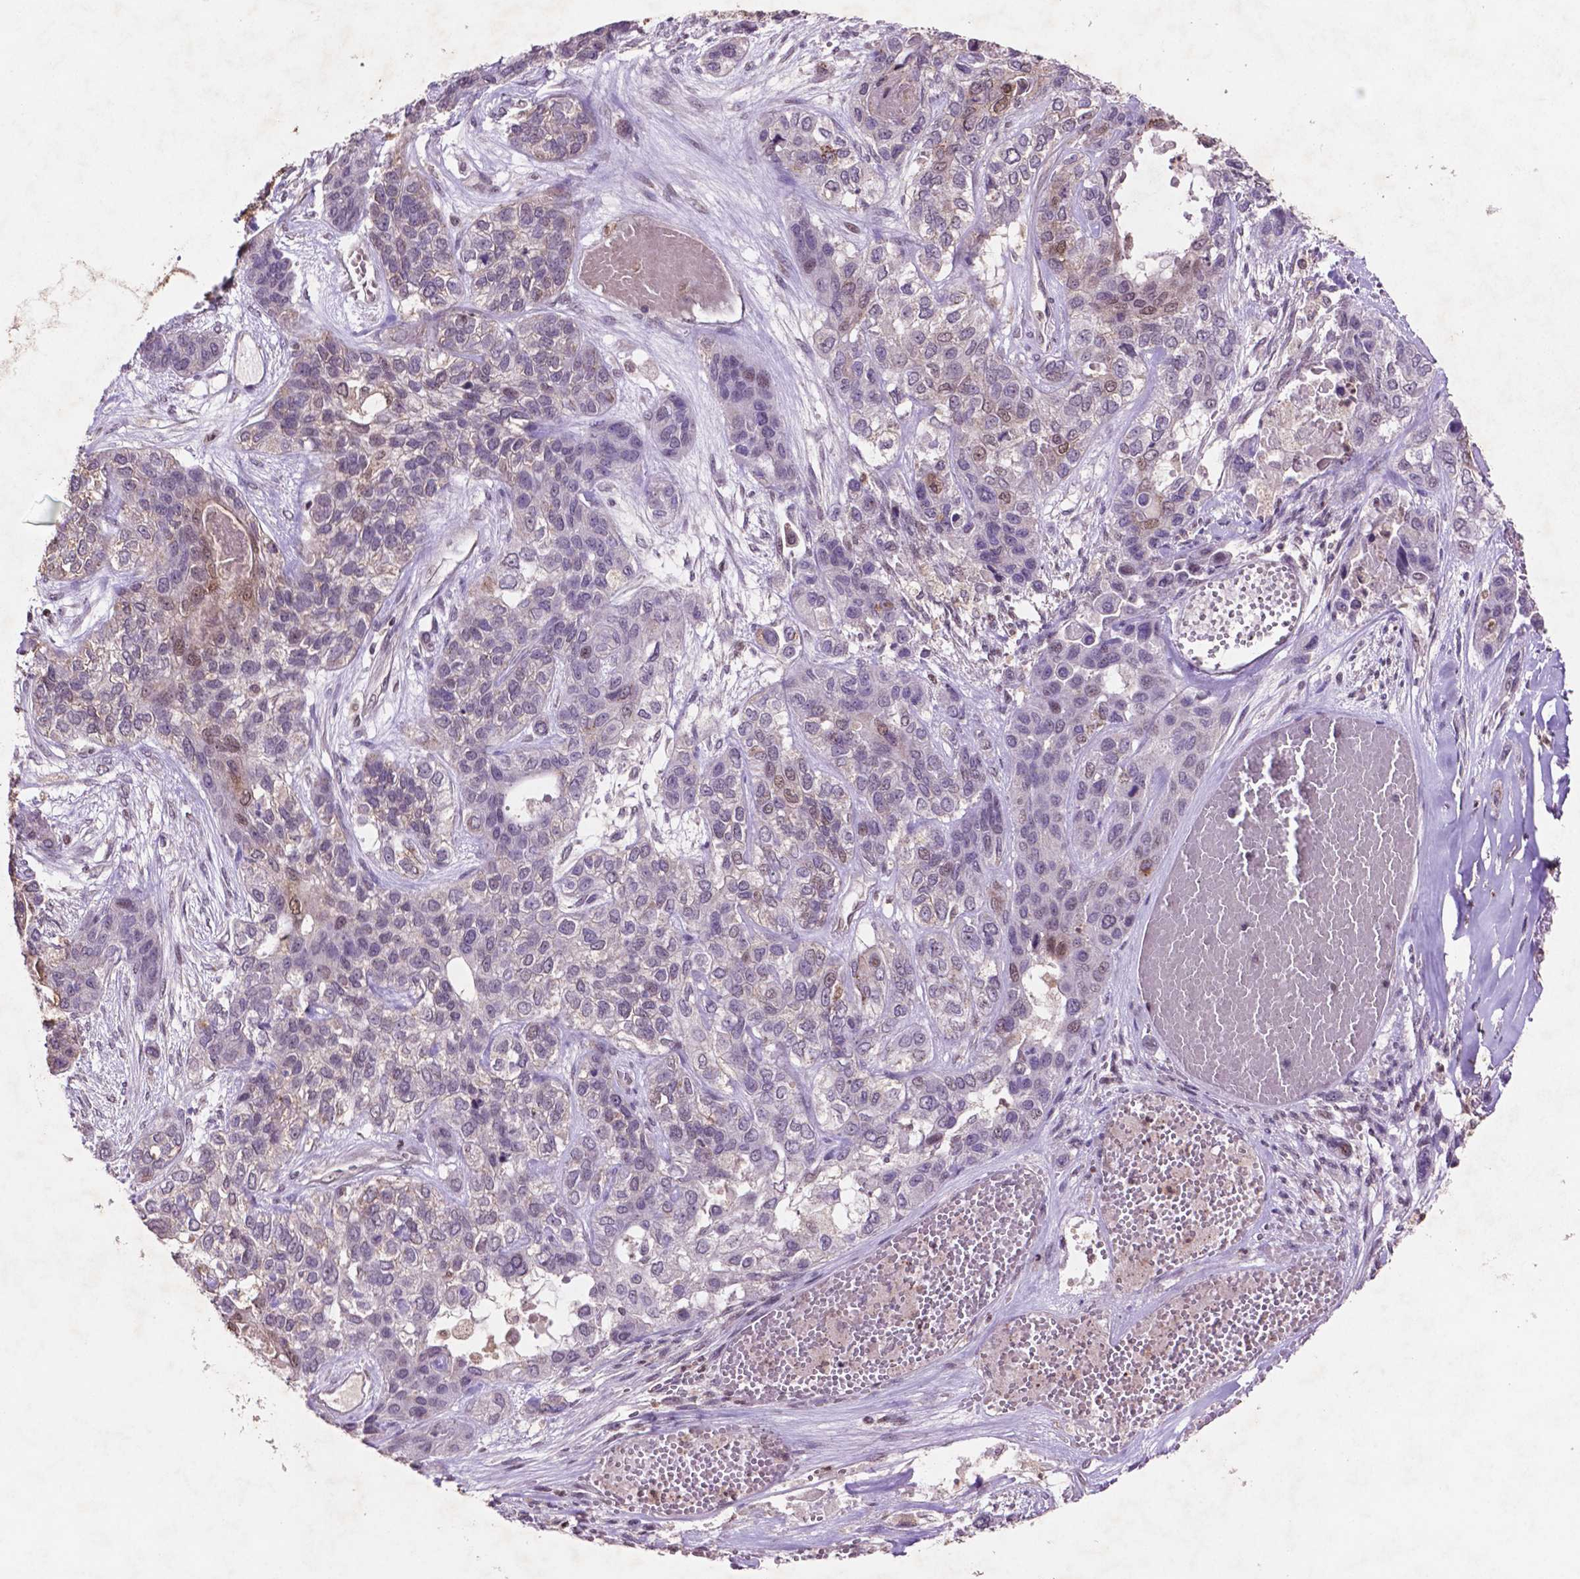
{"staining": {"intensity": "weak", "quantity": "<25%", "location": "nuclear"}, "tissue": "lung cancer", "cell_type": "Tumor cells", "image_type": "cancer", "snomed": [{"axis": "morphology", "description": "Squamous cell carcinoma, NOS"}, {"axis": "topography", "description": "Lung"}], "caption": "Immunohistochemical staining of human lung cancer shows no significant positivity in tumor cells.", "gene": "GLRX", "patient": {"sex": "female", "age": 70}}